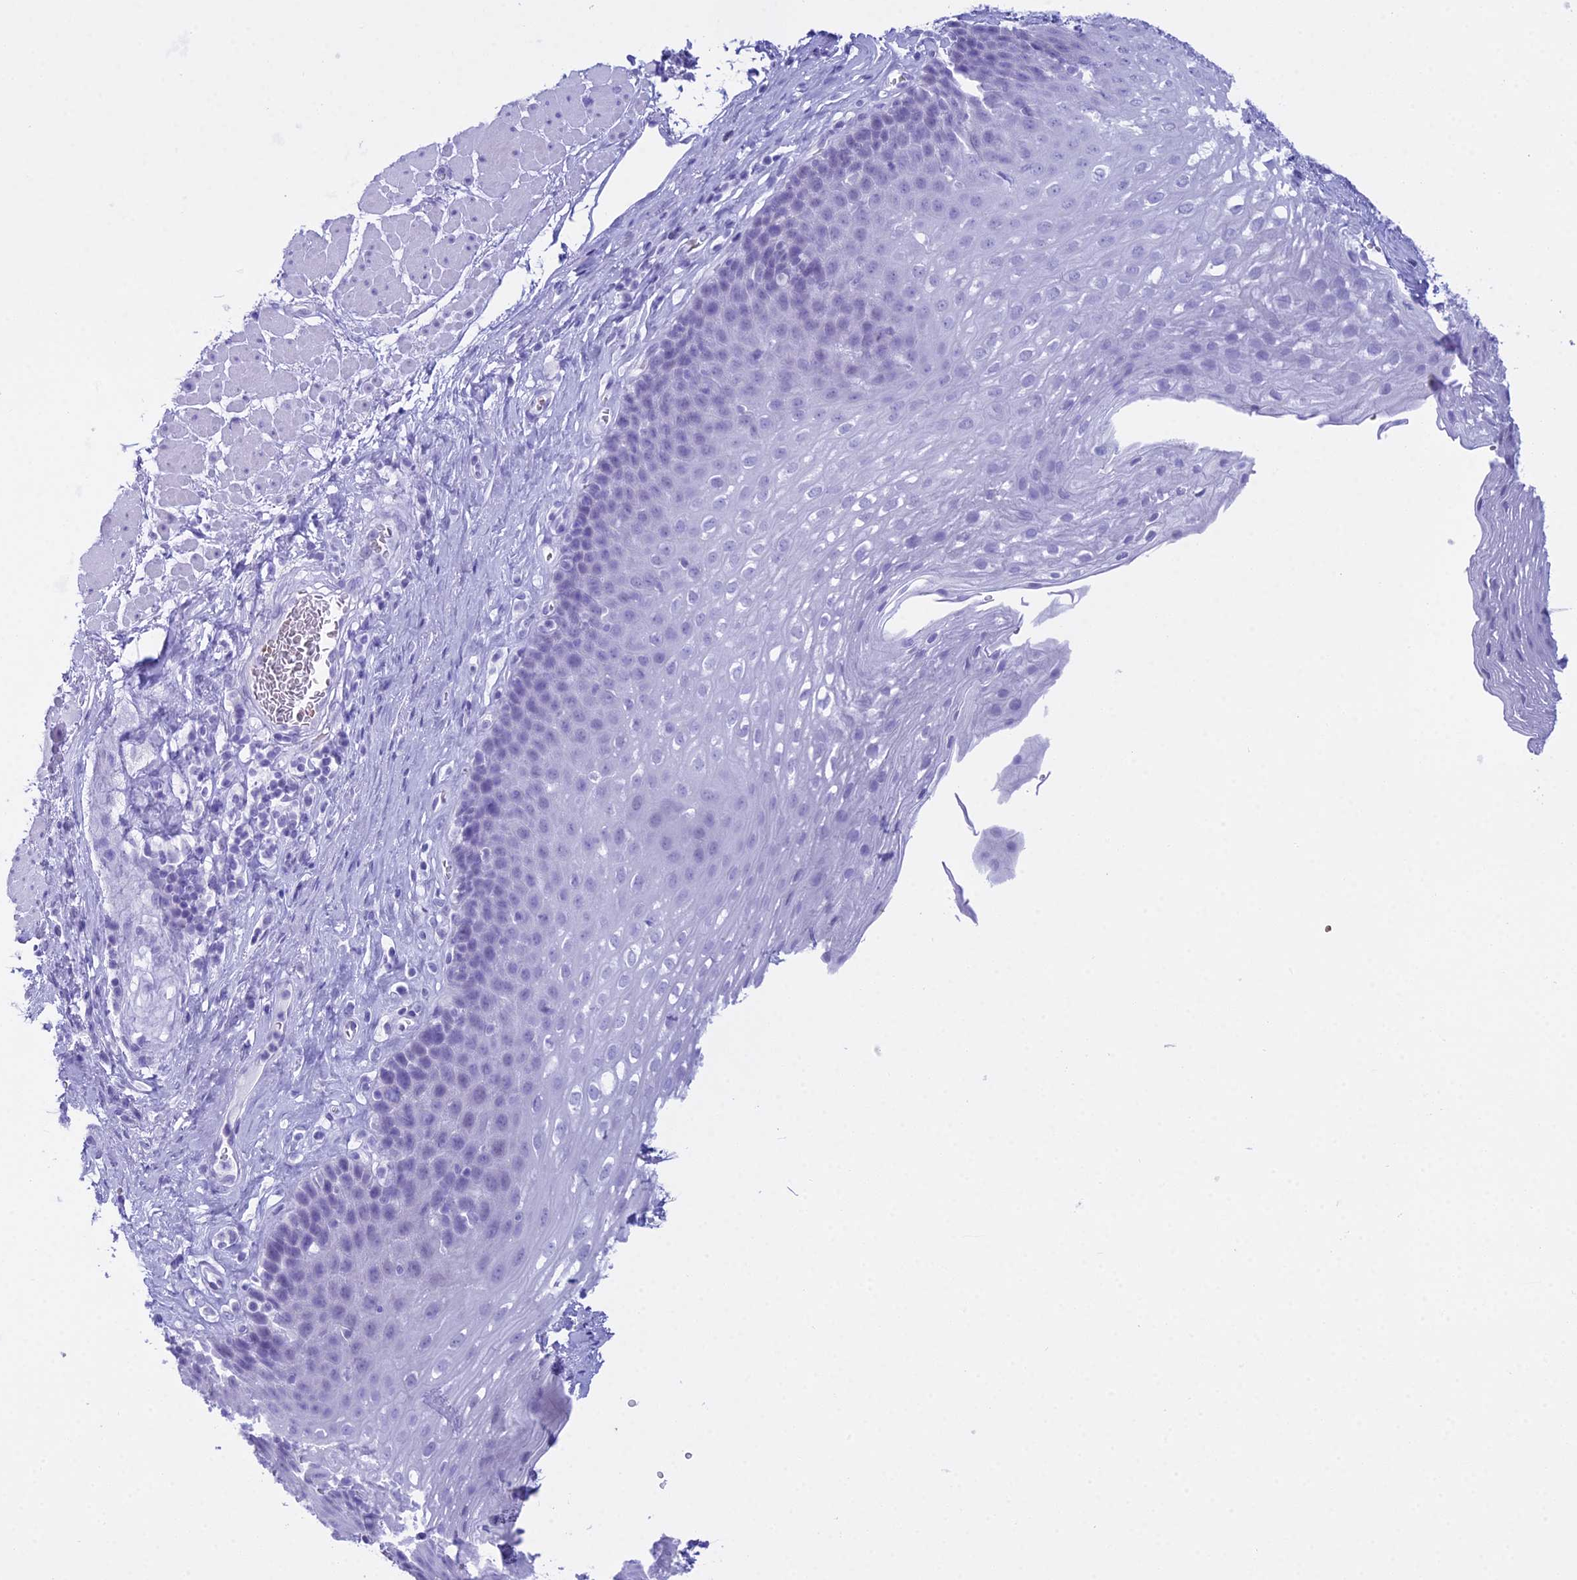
{"staining": {"intensity": "negative", "quantity": "none", "location": "none"}, "tissue": "esophagus", "cell_type": "Squamous epithelial cells", "image_type": "normal", "snomed": [{"axis": "morphology", "description": "Normal tissue, NOS"}, {"axis": "topography", "description": "Esophagus"}], "caption": "Immunohistochemistry (IHC) micrograph of normal esophagus stained for a protein (brown), which reveals no expression in squamous epithelial cells. (DAB (3,3'-diaminobenzidine) immunohistochemistry (IHC) visualized using brightfield microscopy, high magnification).", "gene": "RNPS1", "patient": {"sex": "female", "age": 66}}